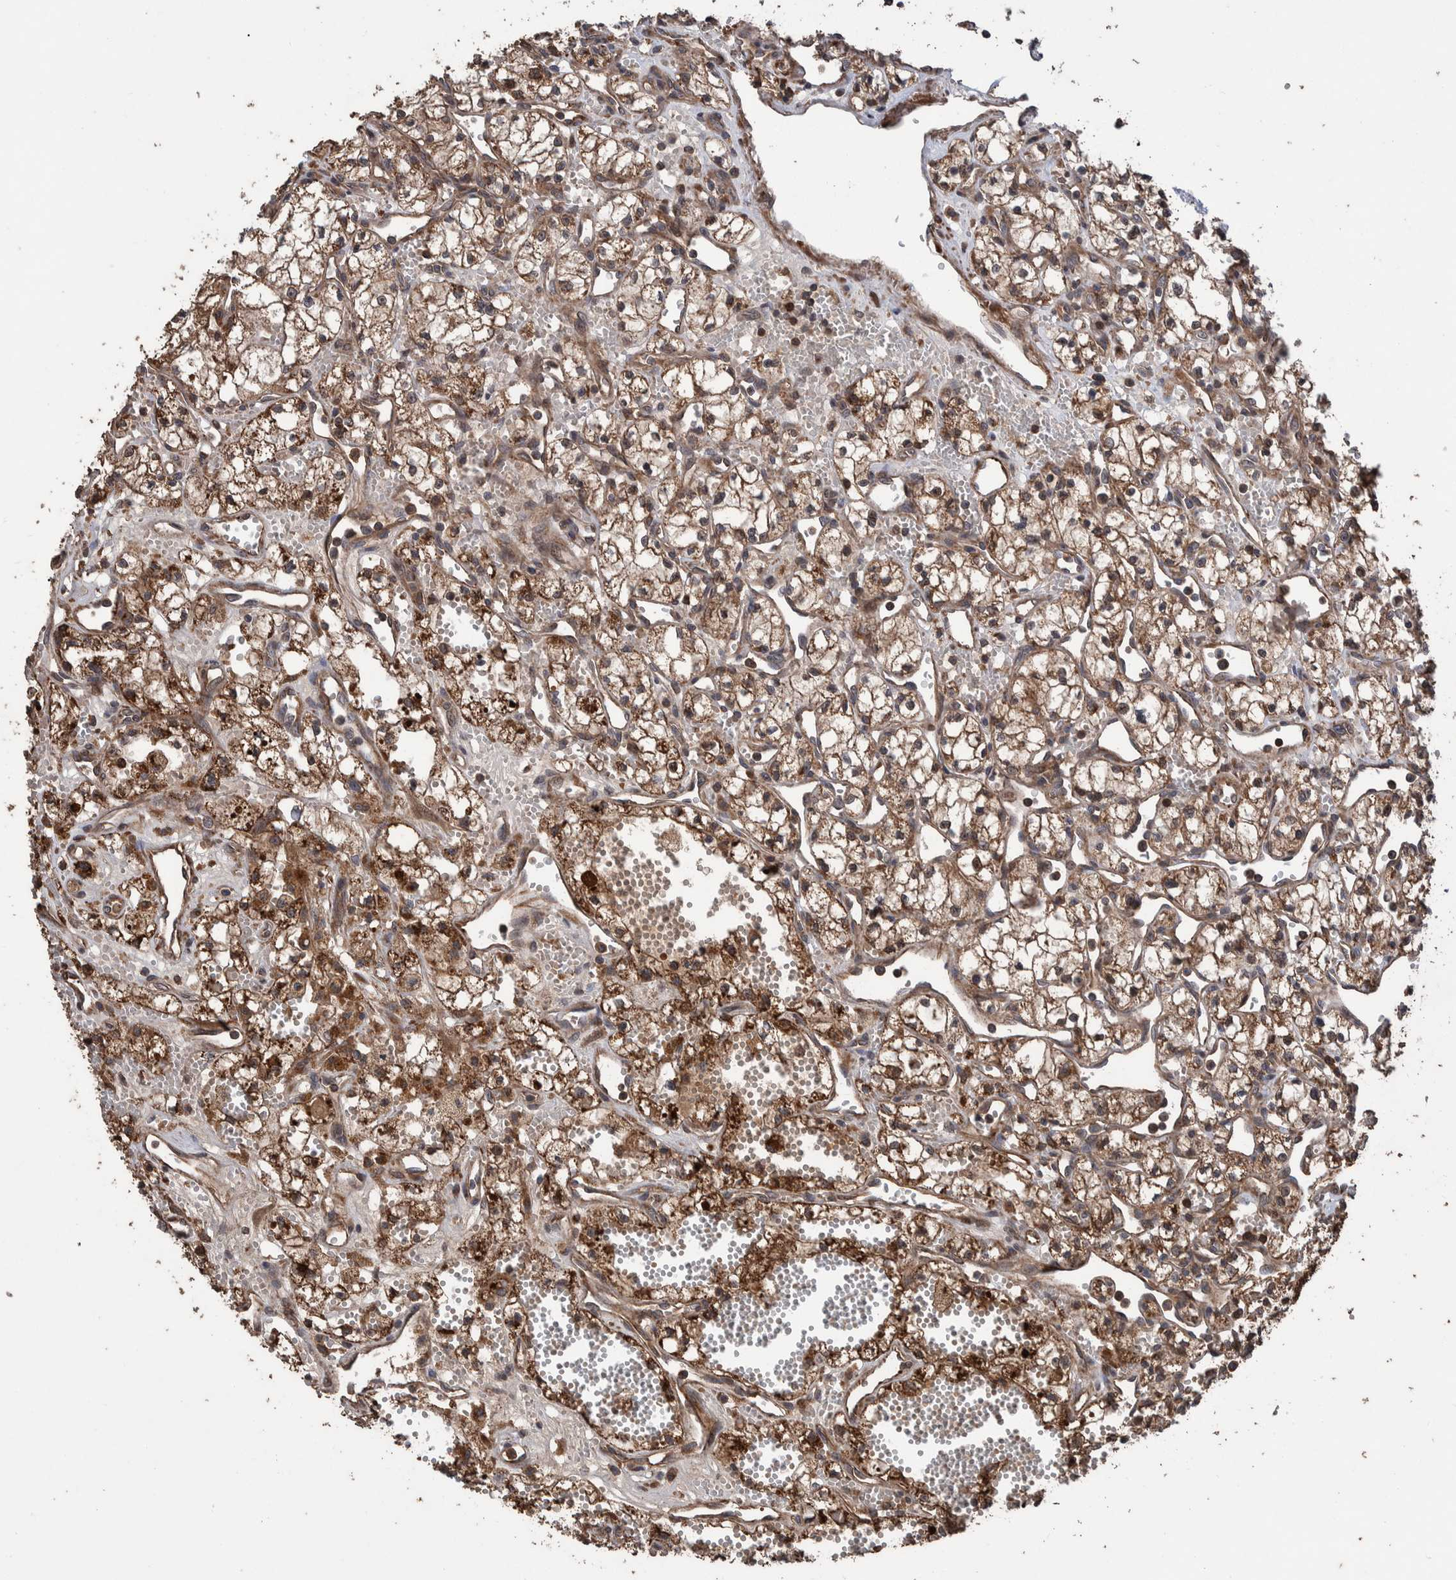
{"staining": {"intensity": "strong", "quantity": ">75%", "location": "cytoplasmic/membranous"}, "tissue": "renal cancer", "cell_type": "Tumor cells", "image_type": "cancer", "snomed": [{"axis": "morphology", "description": "Adenocarcinoma, NOS"}, {"axis": "topography", "description": "Kidney"}], "caption": "Tumor cells exhibit high levels of strong cytoplasmic/membranous positivity in about >75% of cells in human renal cancer (adenocarcinoma).", "gene": "TRIM16", "patient": {"sex": "male", "age": 59}}